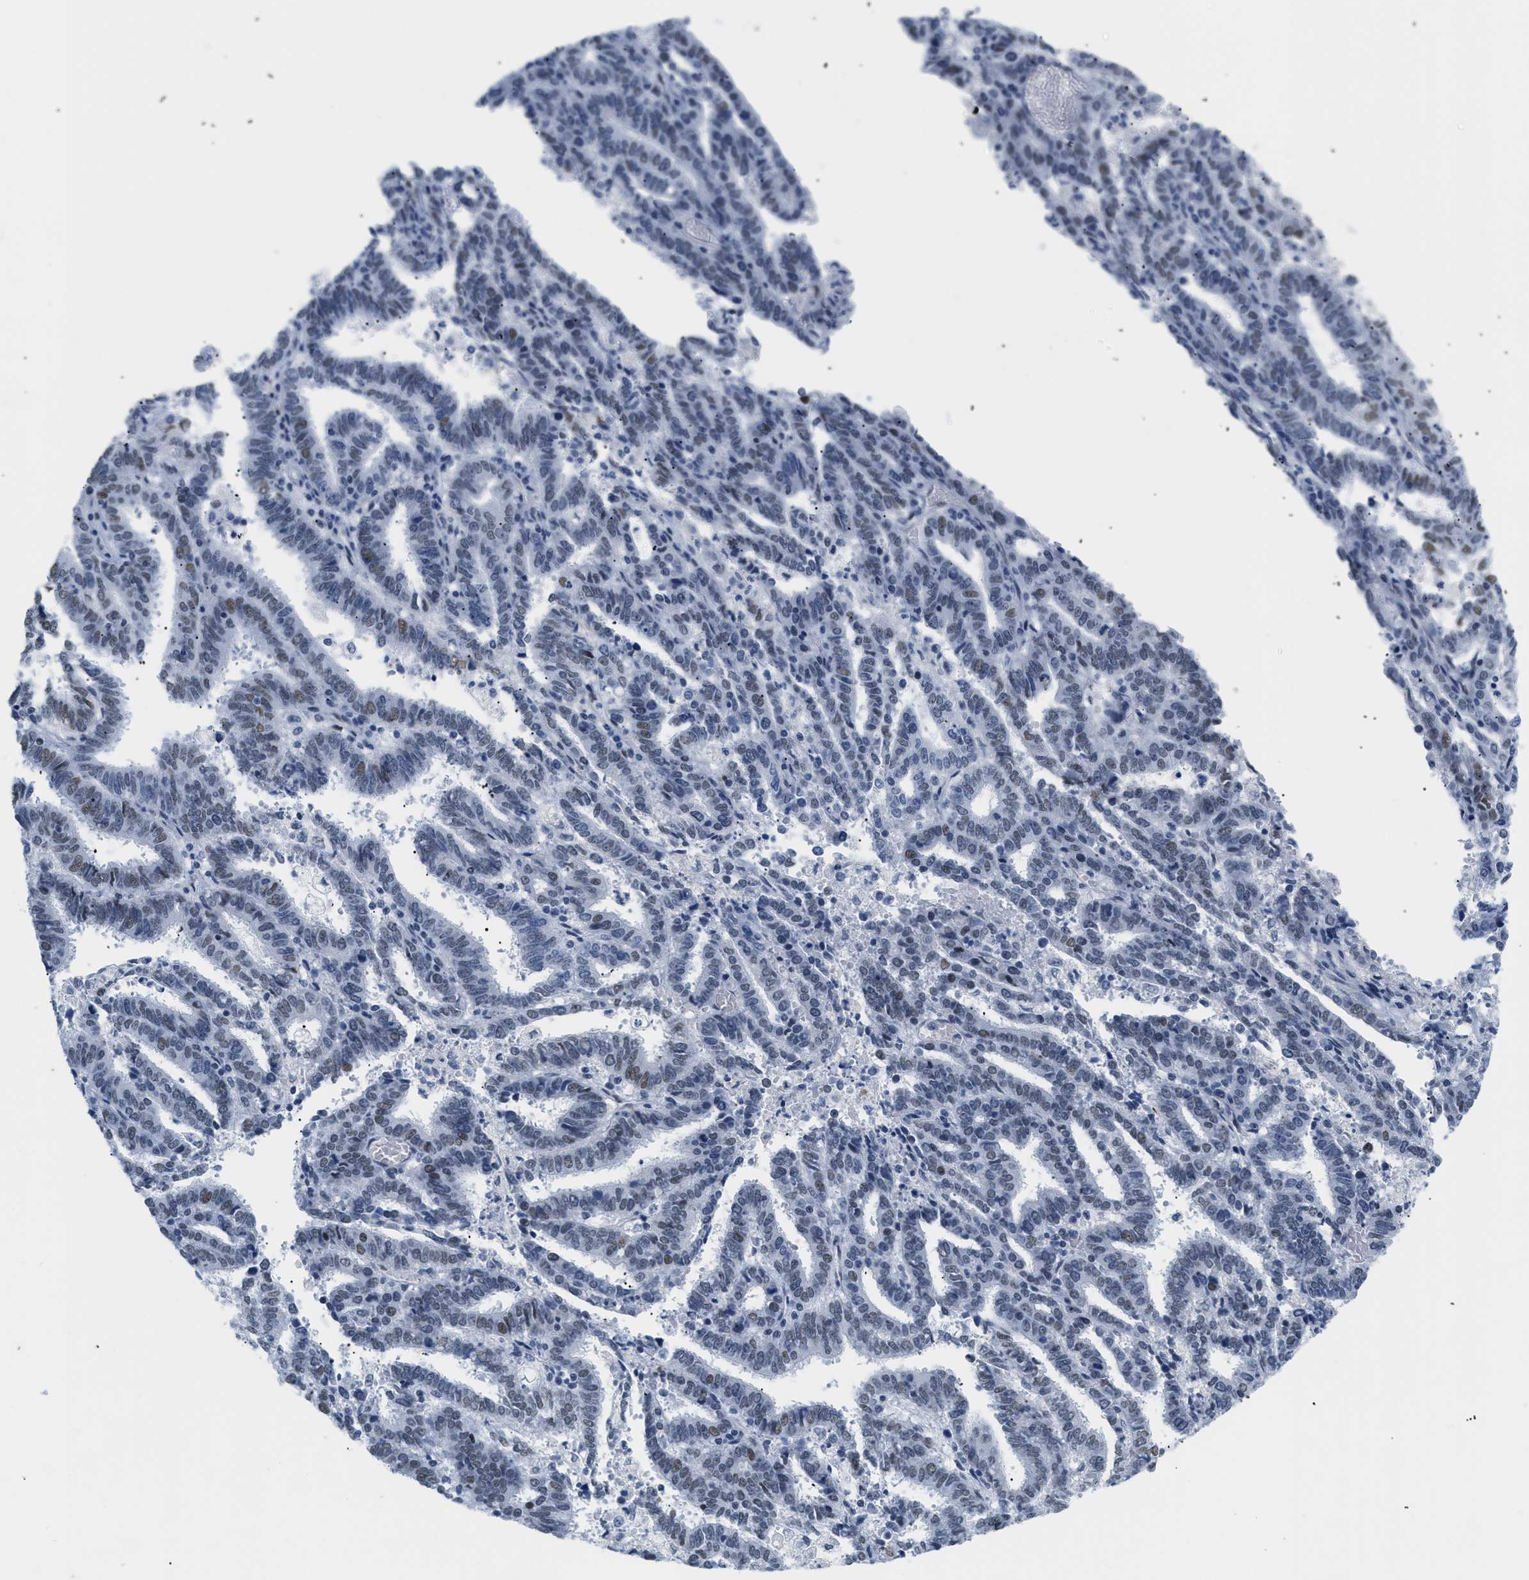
{"staining": {"intensity": "moderate", "quantity": "<25%", "location": "nuclear"}, "tissue": "endometrial cancer", "cell_type": "Tumor cells", "image_type": "cancer", "snomed": [{"axis": "morphology", "description": "Adenocarcinoma, NOS"}, {"axis": "topography", "description": "Uterus"}], "caption": "IHC of human endometrial cancer displays low levels of moderate nuclear expression in approximately <25% of tumor cells. The staining was performed using DAB, with brown indicating positive protein expression. Nuclei are stained blue with hematoxylin.", "gene": "ELN", "patient": {"sex": "female", "age": 83}}